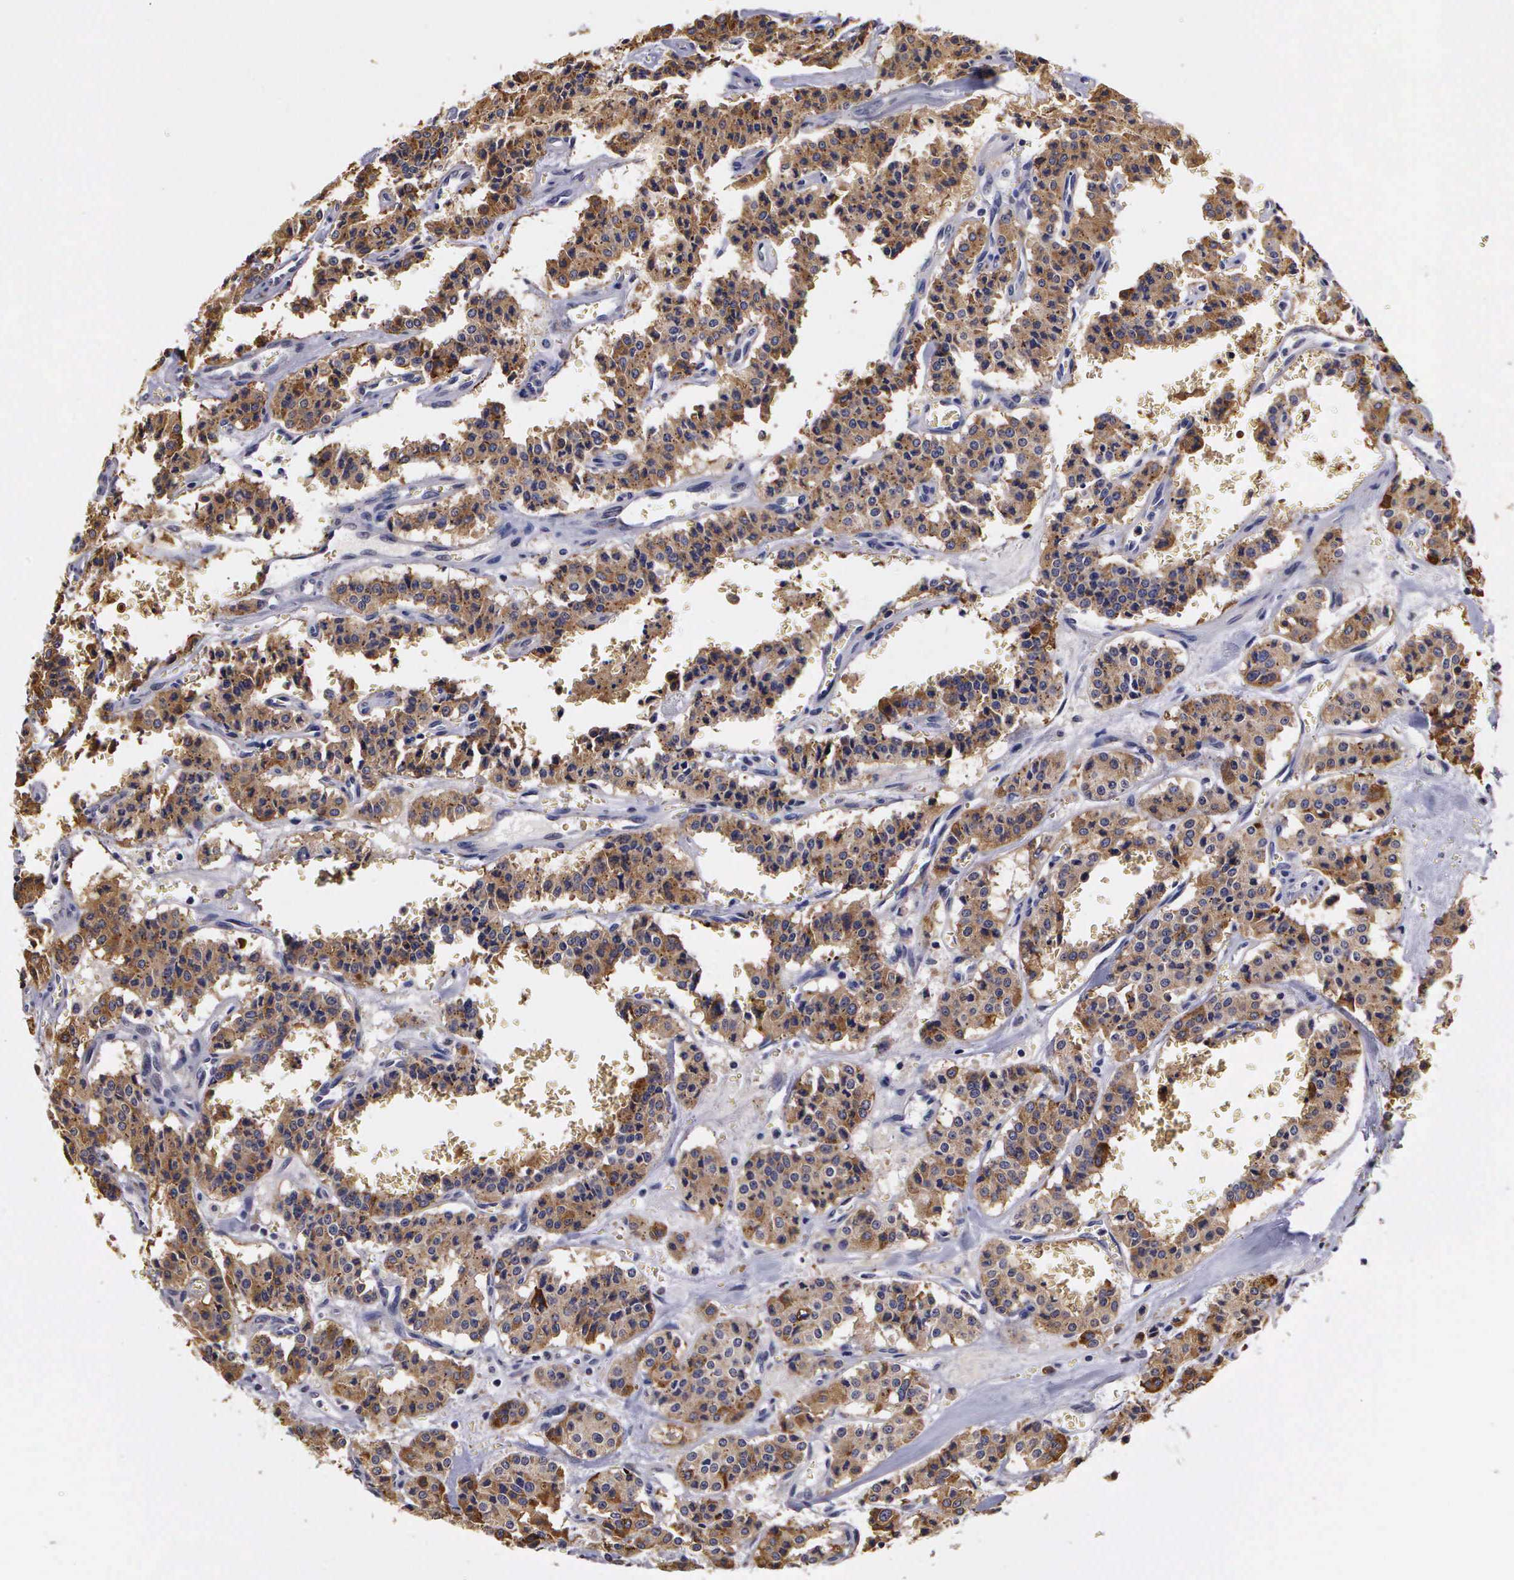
{"staining": {"intensity": "moderate", "quantity": ">75%", "location": "cytoplasmic/membranous"}, "tissue": "carcinoid", "cell_type": "Tumor cells", "image_type": "cancer", "snomed": [{"axis": "morphology", "description": "Carcinoid, malignant, NOS"}, {"axis": "topography", "description": "Bronchus"}], "caption": "A histopathology image of carcinoid (malignant) stained for a protein reveals moderate cytoplasmic/membranous brown staining in tumor cells.", "gene": "CRELD2", "patient": {"sex": "male", "age": 55}}